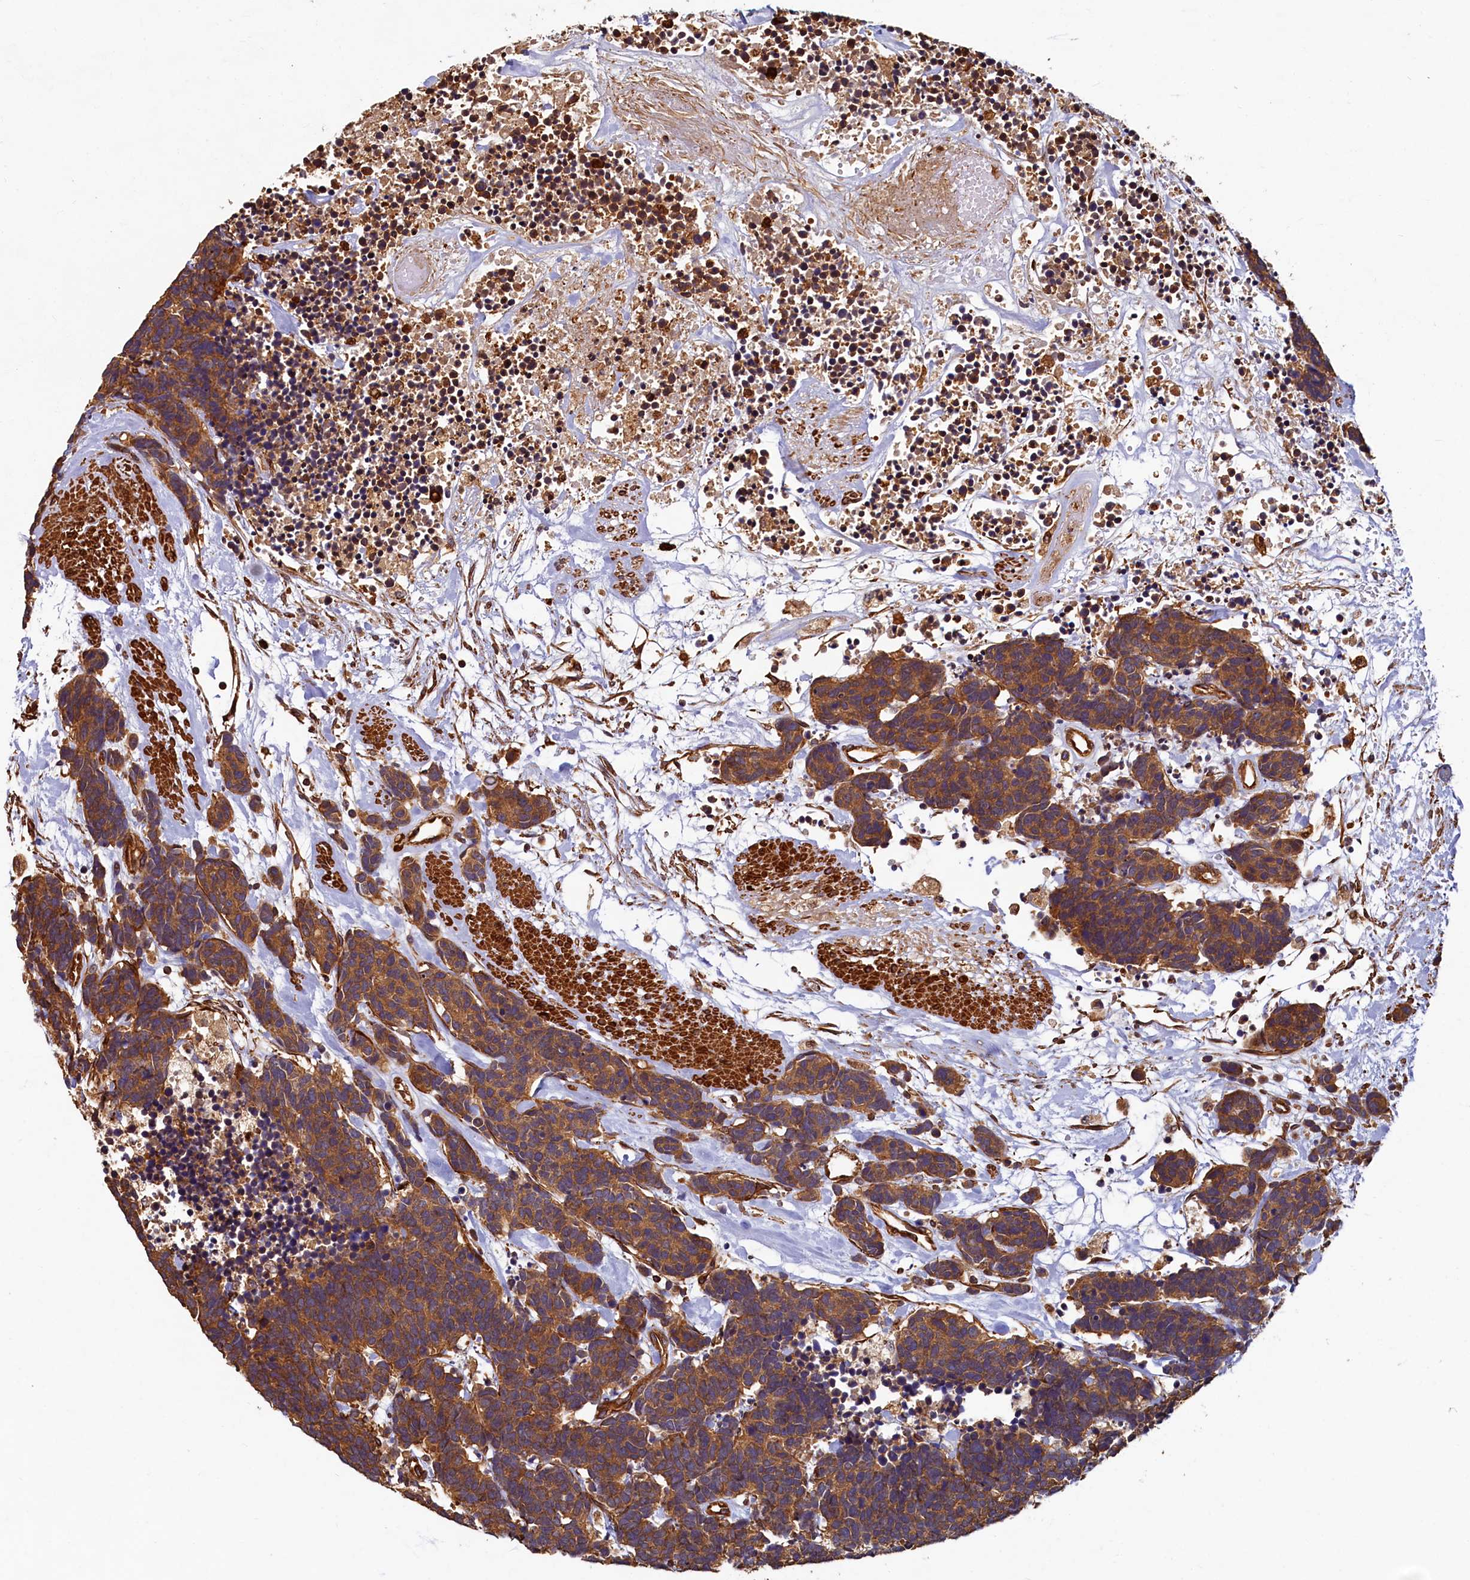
{"staining": {"intensity": "moderate", "quantity": ">75%", "location": "cytoplasmic/membranous"}, "tissue": "carcinoid", "cell_type": "Tumor cells", "image_type": "cancer", "snomed": [{"axis": "morphology", "description": "Carcinoma, NOS"}, {"axis": "morphology", "description": "Carcinoid, malignant, NOS"}, {"axis": "topography", "description": "Urinary bladder"}], "caption": "Immunohistochemical staining of human carcinoid demonstrates medium levels of moderate cytoplasmic/membranous positivity in about >75% of tumor cells.", "gene": "CCDC102B", "patient": {"sex": "male", "age": 57}}